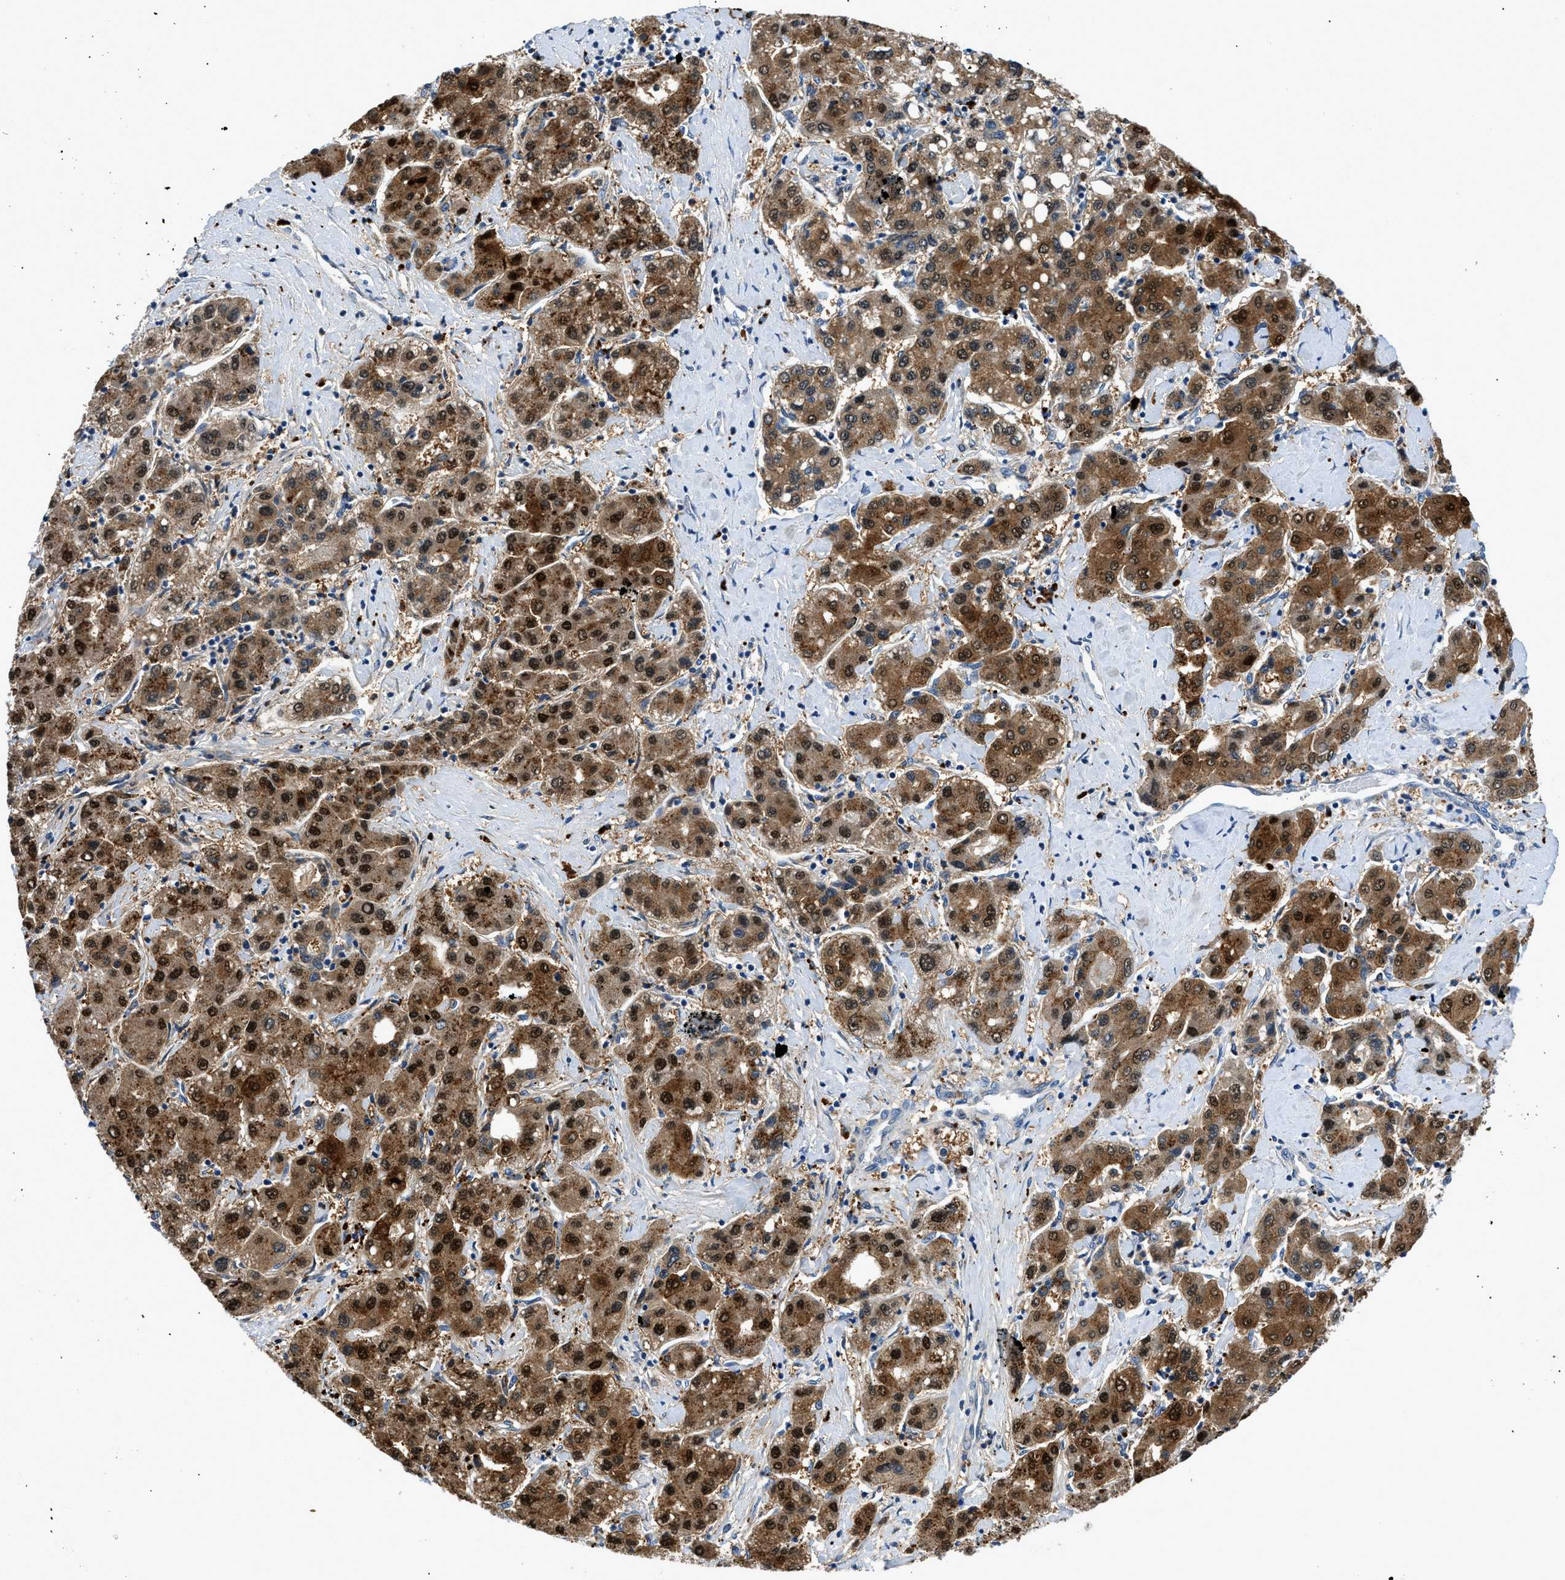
{"staining": {"intensity": "strong", "quantity": ">75%", "location": "cytoplasmic/membranous,nuclear"}, "tissue": "liver cancer", "cell_type": "Tumor cells", "image_type": "cancer", "snomed": [{"axis": "morphology", "description": "Carcinoma, Hepatocellular, NOS"}, {"axis": "topography", "description": "Liver"}], "caption": "Approximately >75% of tumor cells in liver cancer (hepatocellular carcinoma) show strong cytoplasmic/membranous and nuclear protein expression as visualized by brown immunohistochemical staining.", "gene": "ADGRE3", "patient": {"sex": "male", "age": 65}}